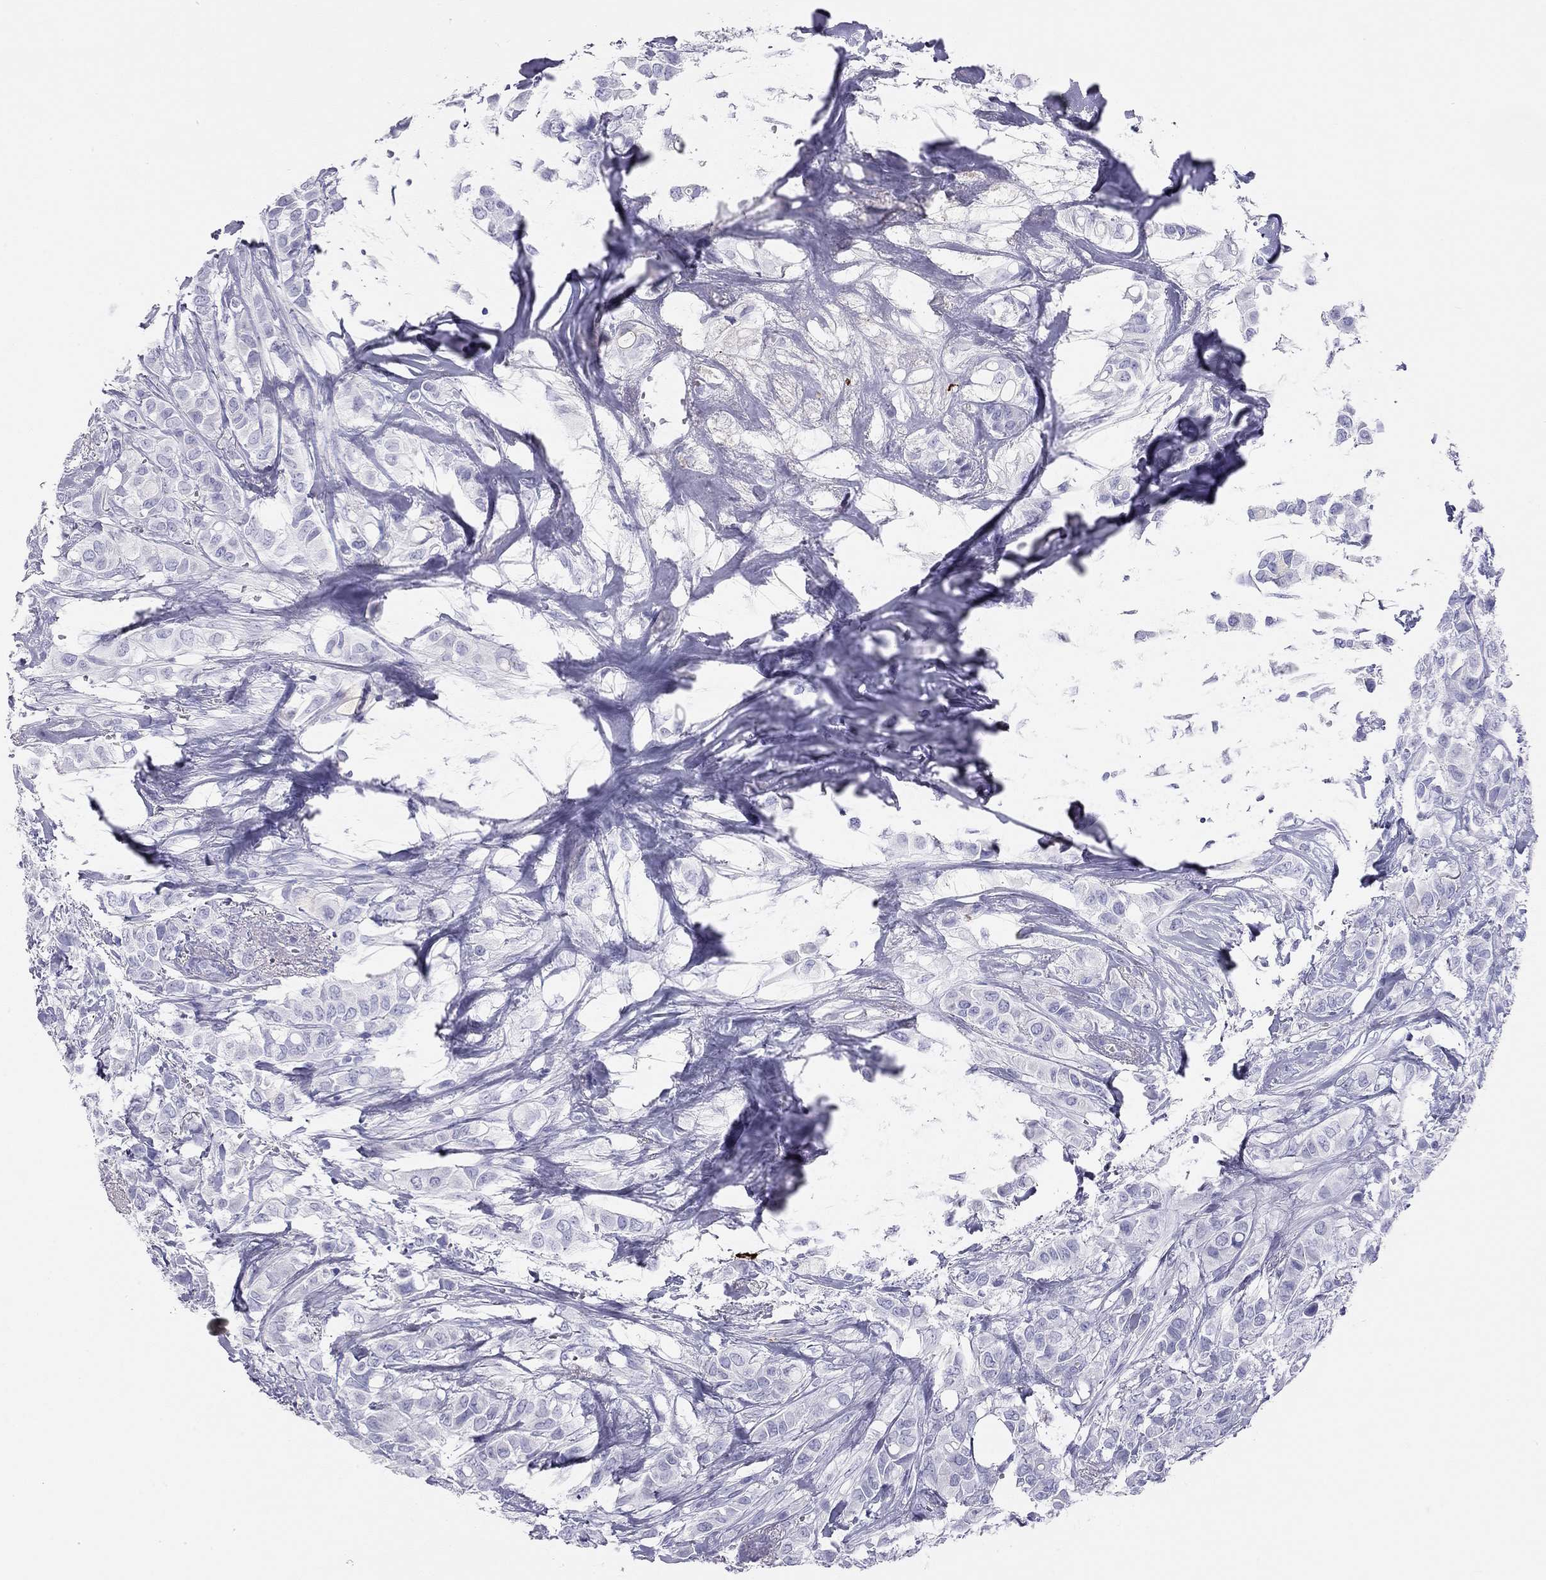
{"staining": {"intensity": "negative", "quantity": "none", "location": "none"}, "tissue": "breast cancer", "cell_type": "Tumor cells", "image_type": "cancer", "snomed": [{"axis": "morphology", "description": "Duct carcinoma"}, {"axis": "topography", "description": "Breast"}], "caption": "IHC micrograph of breast cancer stained for a protein (brown), which demonstrates no expression in tumor cells.", "gene": "KLRG1", "patient": {"sex": "female", "age": 85}}